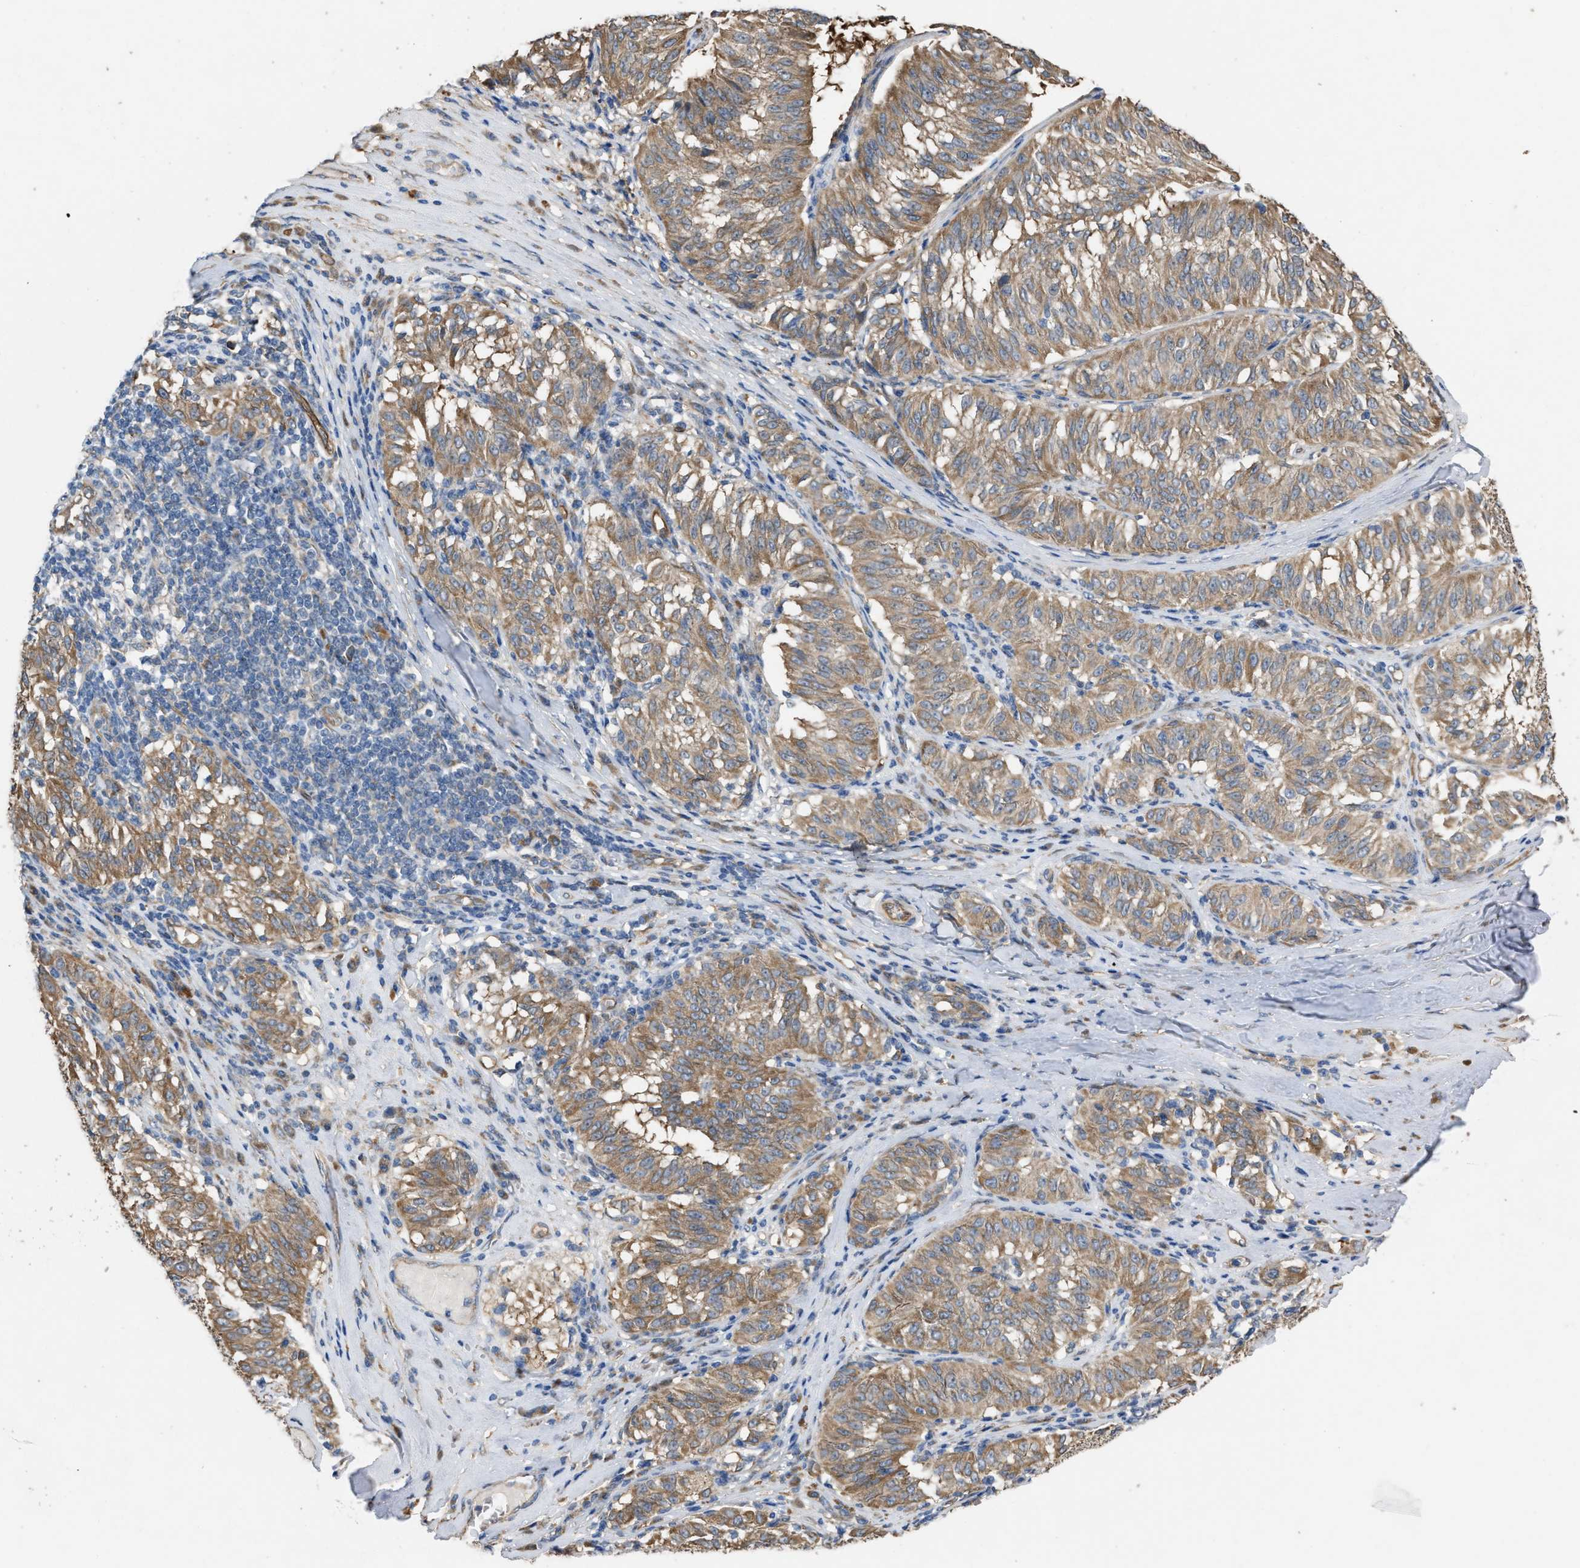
{"staining": {"intensity": "moderate", "quantity": ">75%", "location": "cytoplasmic/membranous"}, "tissue": "melanoma", "cell_type": "Tumor cells", "image_type": "cancer", "snomed": [{"axis": "morphology", "description": "Malignant melanoma, NOS"}, {"axis": "topography", "description": "Skin"}], "caption": "Protein expression analysis of human malignant melanoma reveals moderate cytoplasmic/membranous positivity in about >75% of tumor cells.", "gene": "SLC4A11", "patient": {"sex": "female", "age": 72}}